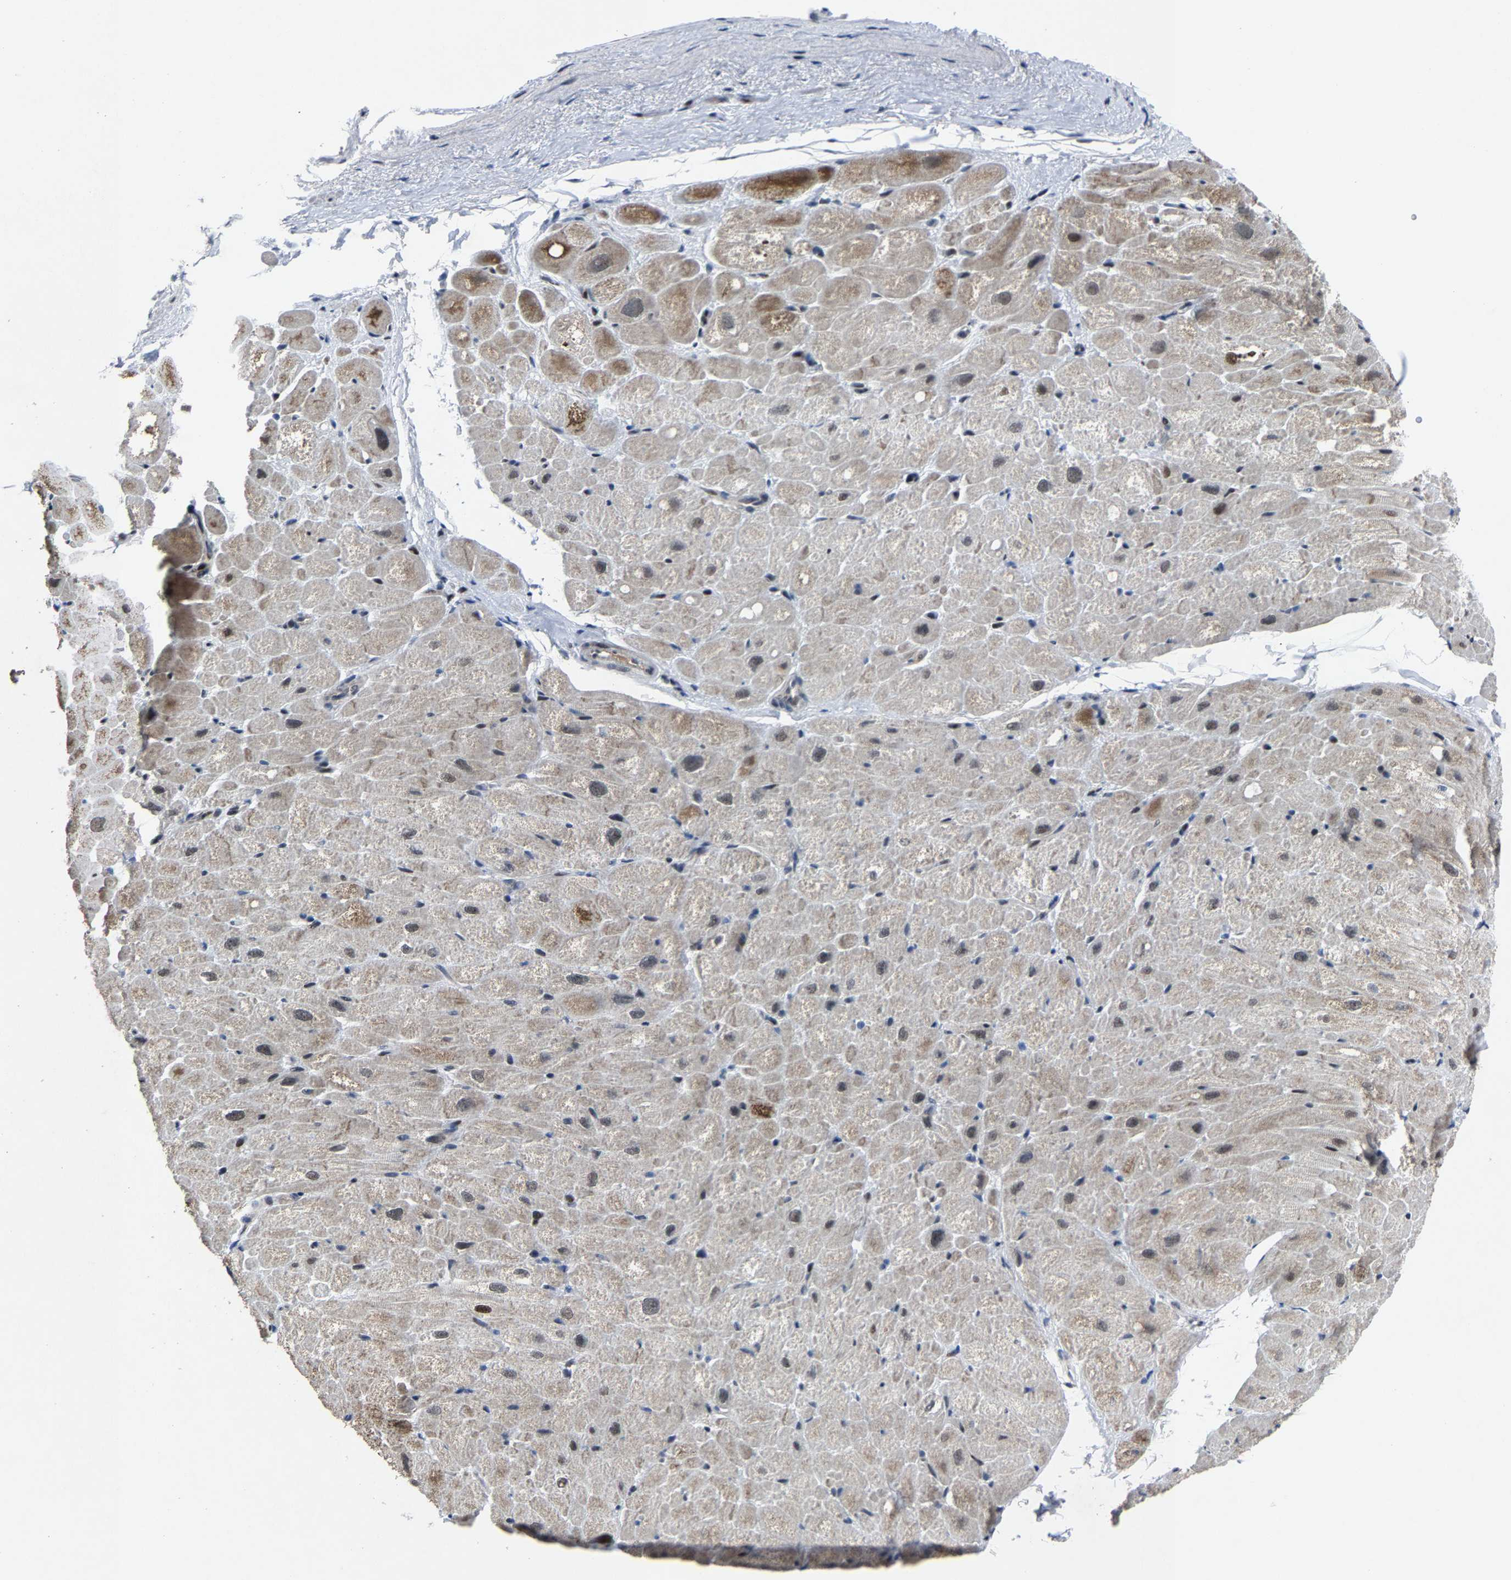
{"staining": {"intensity": "moderate", "quantity": "25%-75%", "location": "cytoplasmic/membranous,nuclear"}, "tissue": "heart muscle", "cell_type": "Cardiomyocytes", "image_type": "normal", "snomed": [{"axis": "morphology", "description": "Normal tissue, NOS"}, {"axis": "topography", "description": "Heart"}], "caption": "Immunohistochemistry (DAB (3,3'-diaminobenzidine)) staining of benign heart muscle demonstrates moderate cytoplasmic/membranous,nuclear protein staining in approximately 25%-75% of cardiomyocytes.", "gene": "LSM8", "patient": {"sex": "male", "age": 49}}